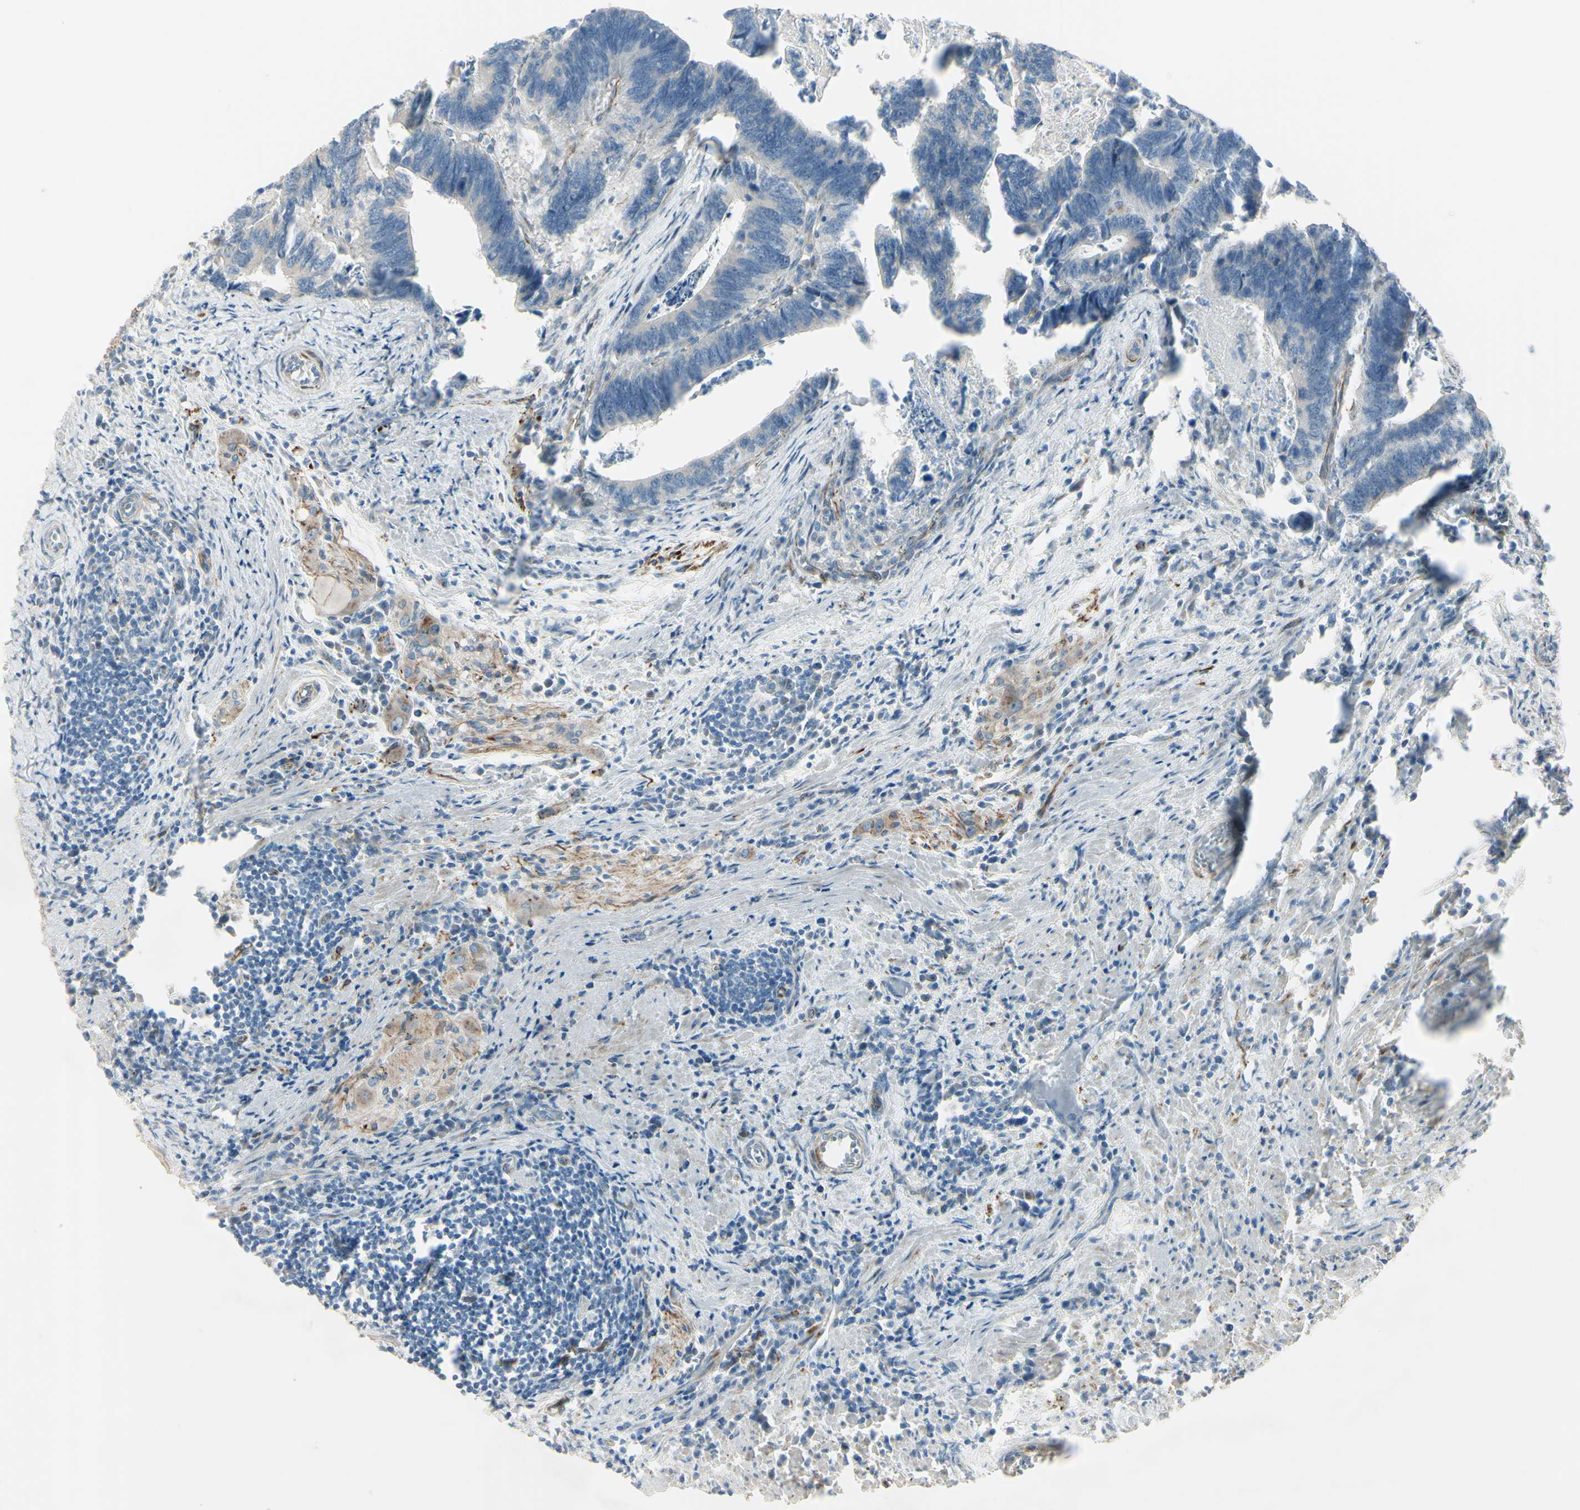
{"staining": {"intensity": "negative", "quantity": "none", "location": "none"}, "tissue": "colorectal cancer", "cell_type": "Tumor cells", "image_type": "cancer", "snomed": [{"axis": "morphology", "description": "Adenocarcinoma, NOS"}, {"axis": "topography", "description": "Colon"}], "caption": "This is a micrograph of immunohistochemistry (IHC) staining of colorectal adenocarcinoma, which shows no staining in tumor cells.", "gene": "NDFIP1", "patient": {"sex": "male", "age": 72}}